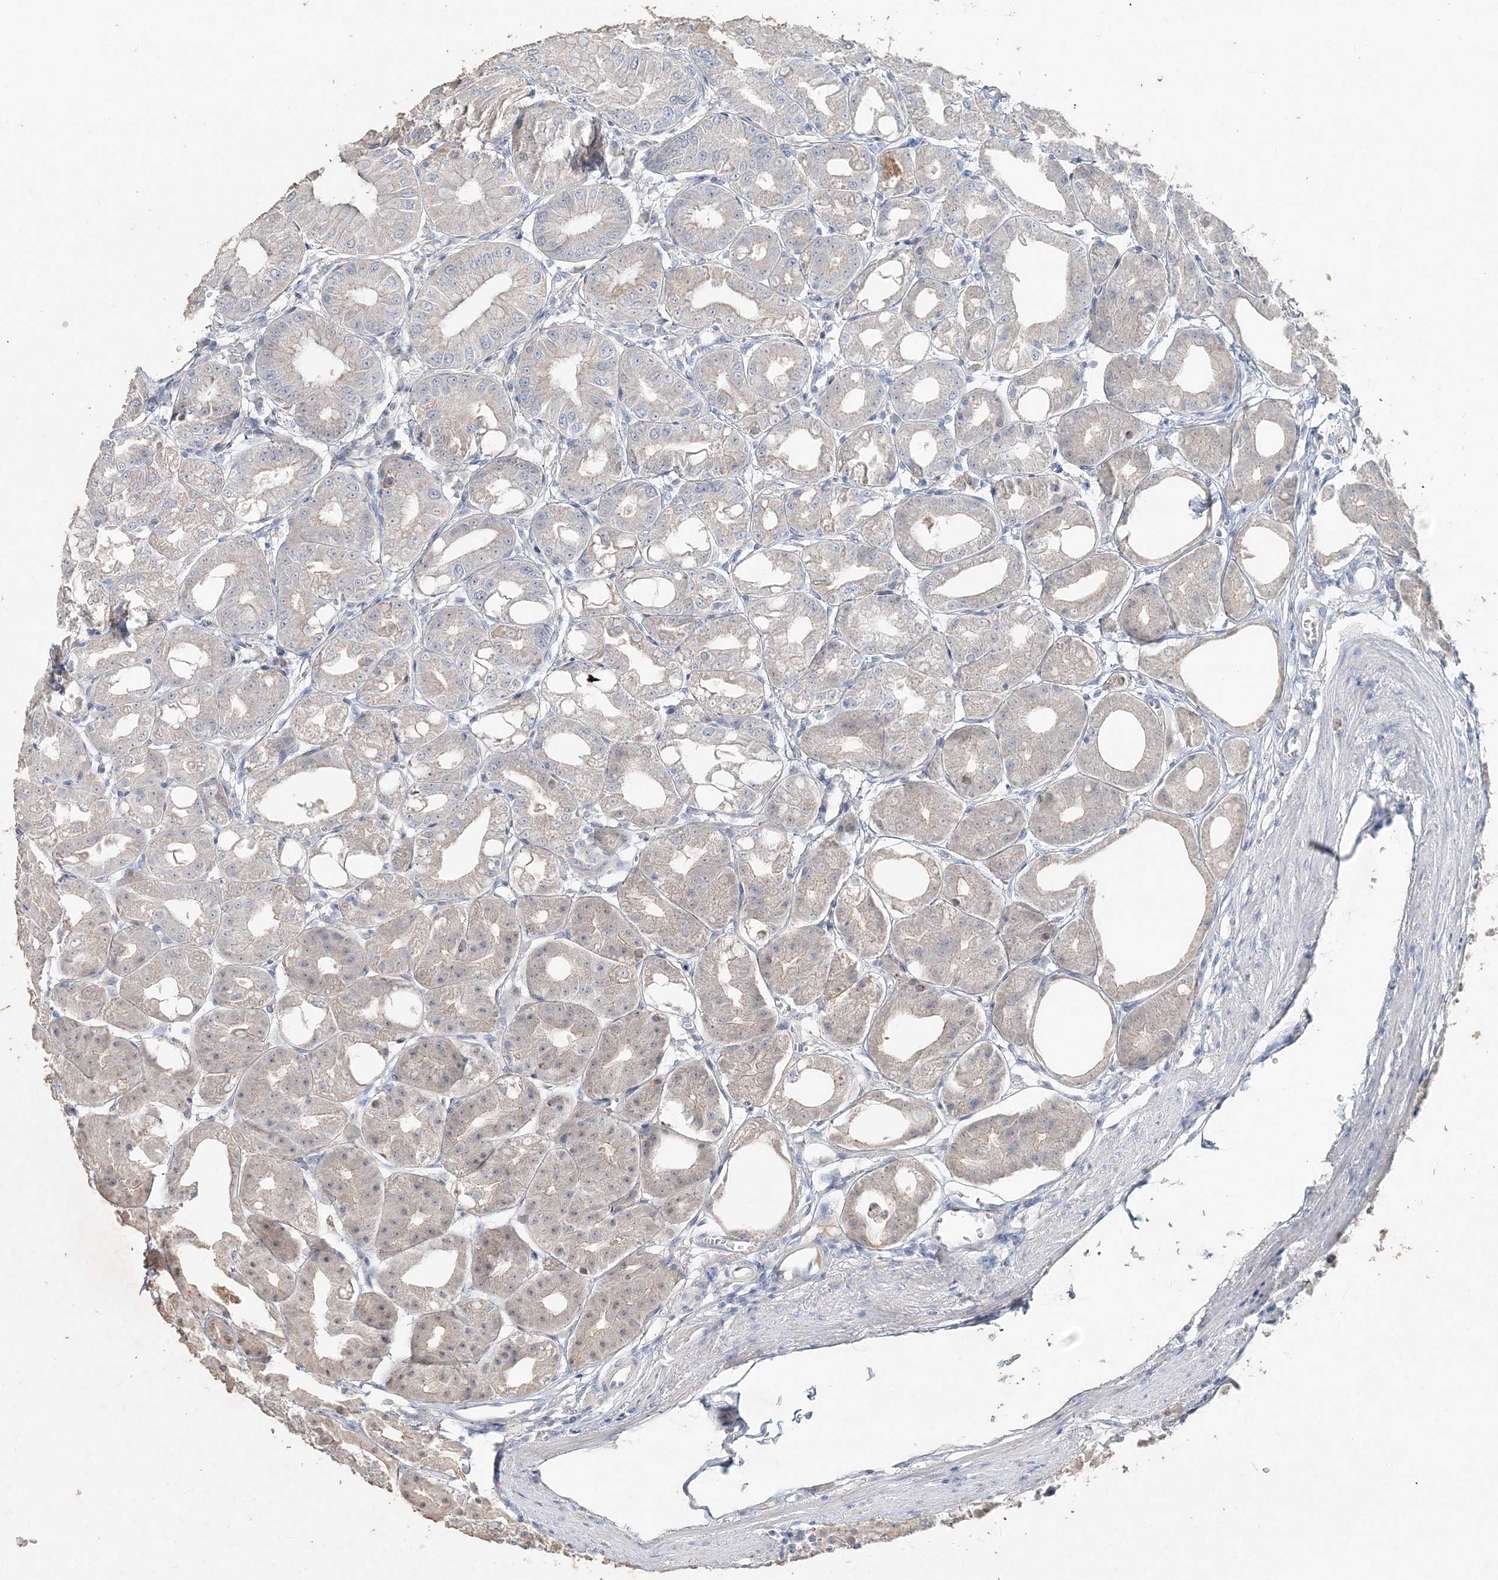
{"staining": {"intensity": "weak", "quantity": "<25%", "location": "cytoplasmic/membranous"}, "tissue": "stomach", "cell_type": "Glandular cells", "image_type": "normal", "snomed": [{"axis": "morphology", "description": "Normal tissue, NOS"}, {"axis": "topography", "description": "Stomach, lower"}], "caption": "An immunohistochemistry photomicrograph of unremarkable stomach is shown. There is no staining in glandular cells of stomach. (DAB immunohistochemistry (IHC) with hematoxylin counter stain).", "gene": "DNAH5", "patient": {"sex": "male", "age": 71}}